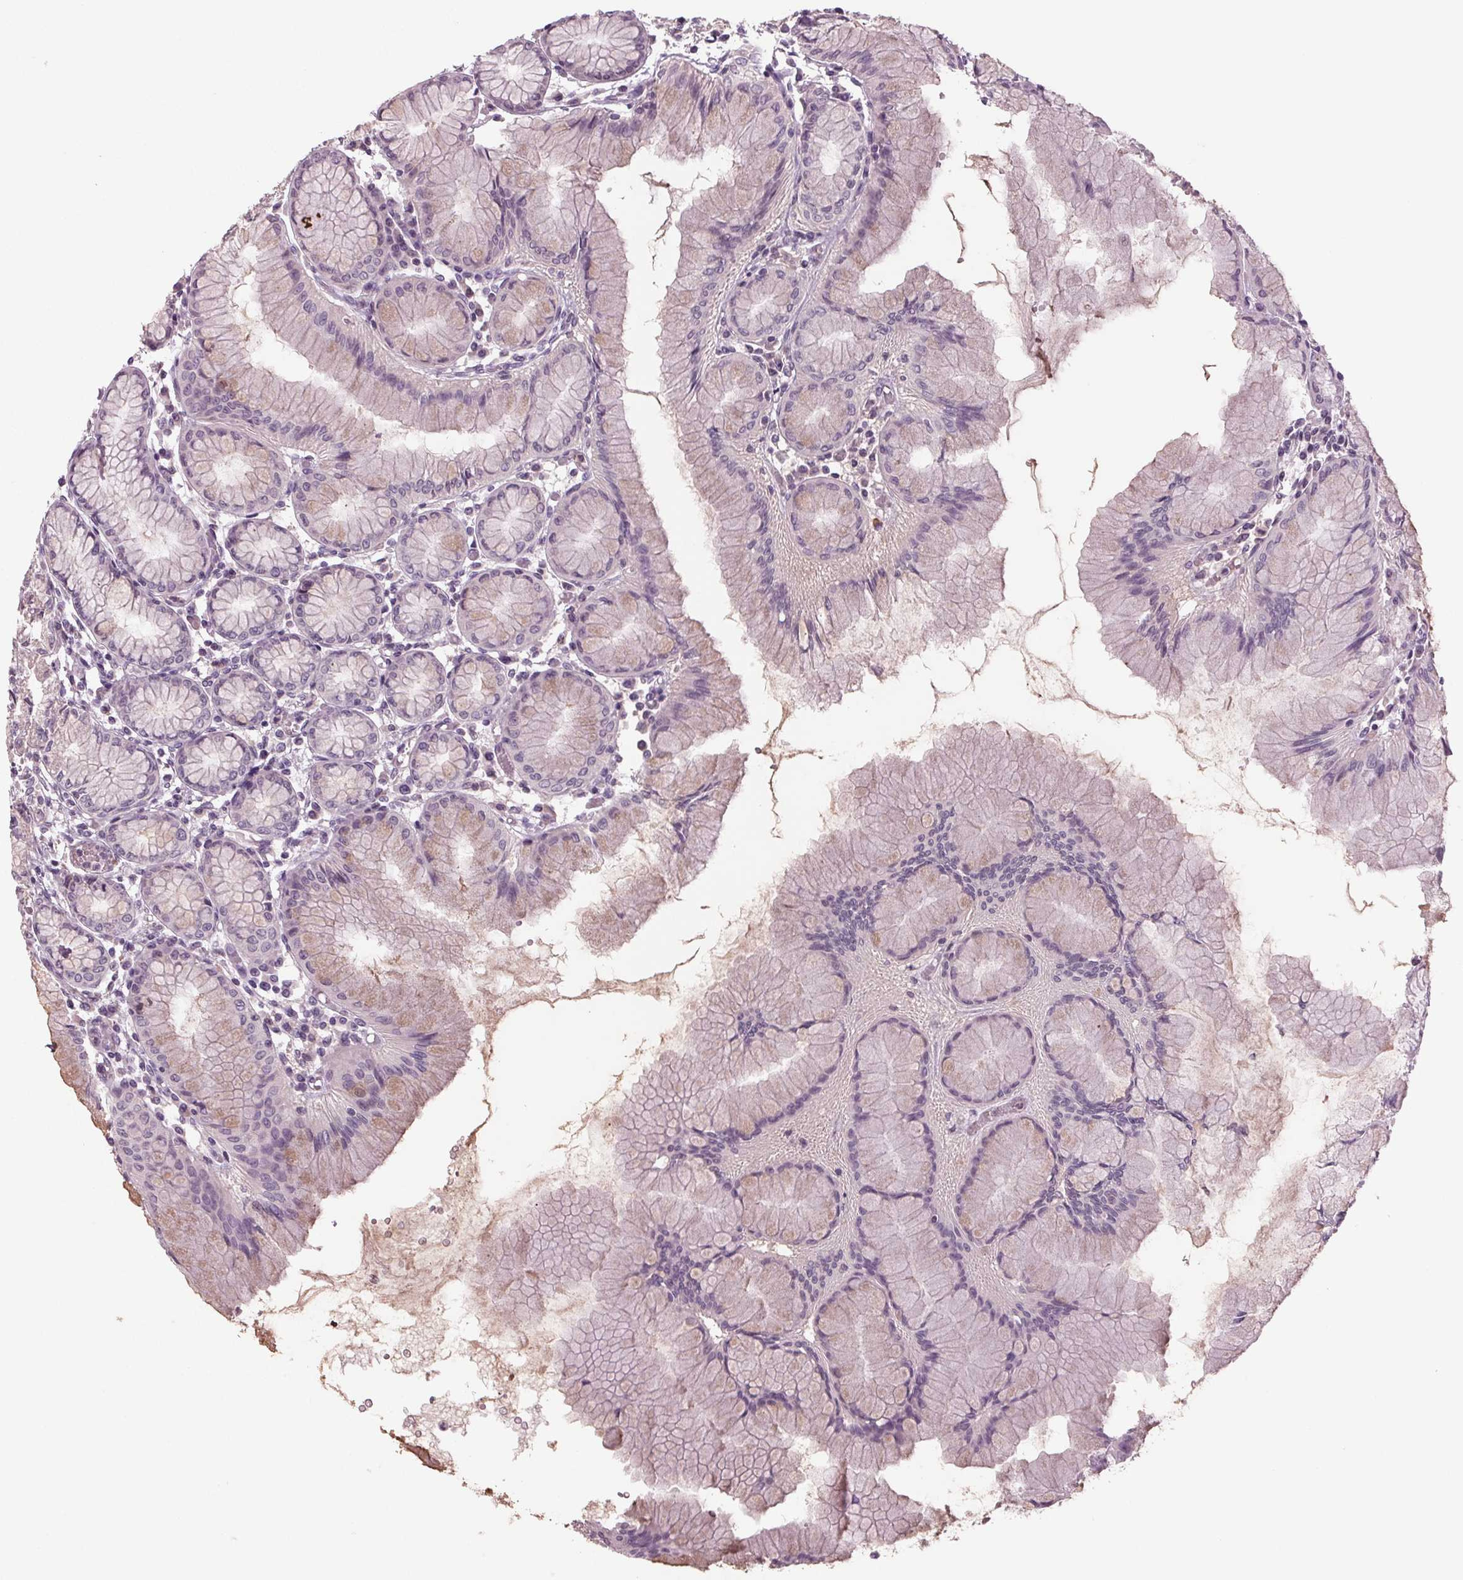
{"staining": {"intensity": "negative", "quantity": "none", "location": "none"}, "tissue": "stomach", "cell_type": "Glandular cells", "image_type": "normal", "snomed": [{"axis": "morphology", "description": "Normal tissue, NOS"}, {"axis": "topography", "description": "Stomach"}], "caption": "This is an IHC photomicrograph of unremarkable human stomach. There is no expression in glandular cells.", "gene": "BHLHE22", "patient": {"sex": "female", "age": 57}}